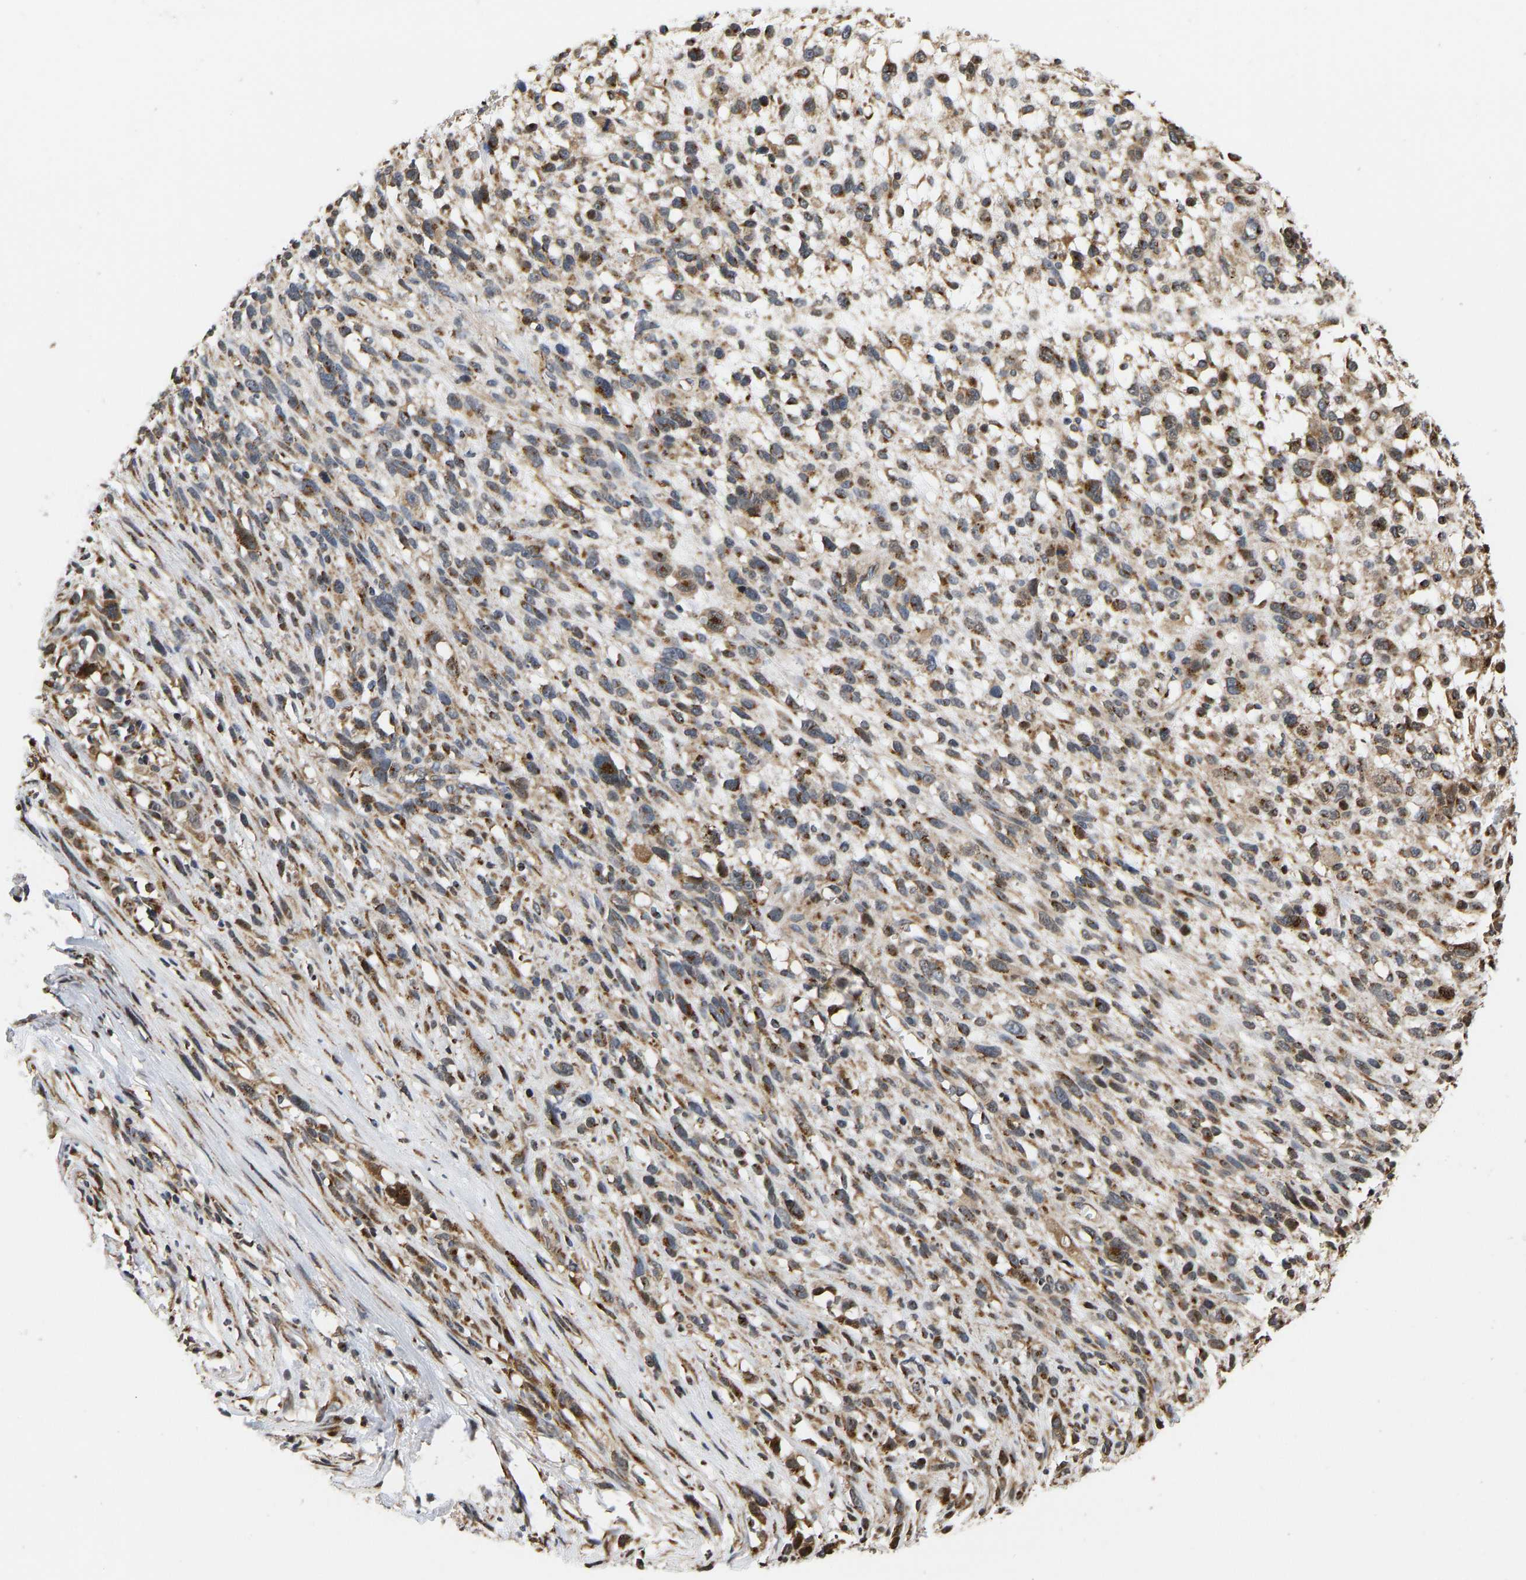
{"staining": {"intensity": "moderate", "quantity": ">75%", "location": "cytoplasmic/membranous"}, "tissue": "melanoma", "cell_type": "Tumor cells", "image_type": "cancer", "snomed": [{"axis": "morphology", "description": "Malignant melanoma, NOS"}, {"axis": "topography", "description": "Skin"}], "caption": "Human malignant melanoma stained with a protein marker demonstrates moderate staining in tumor cells.", "gene": "YIPF4", "patient": {"sex": "female", "age": 55}}